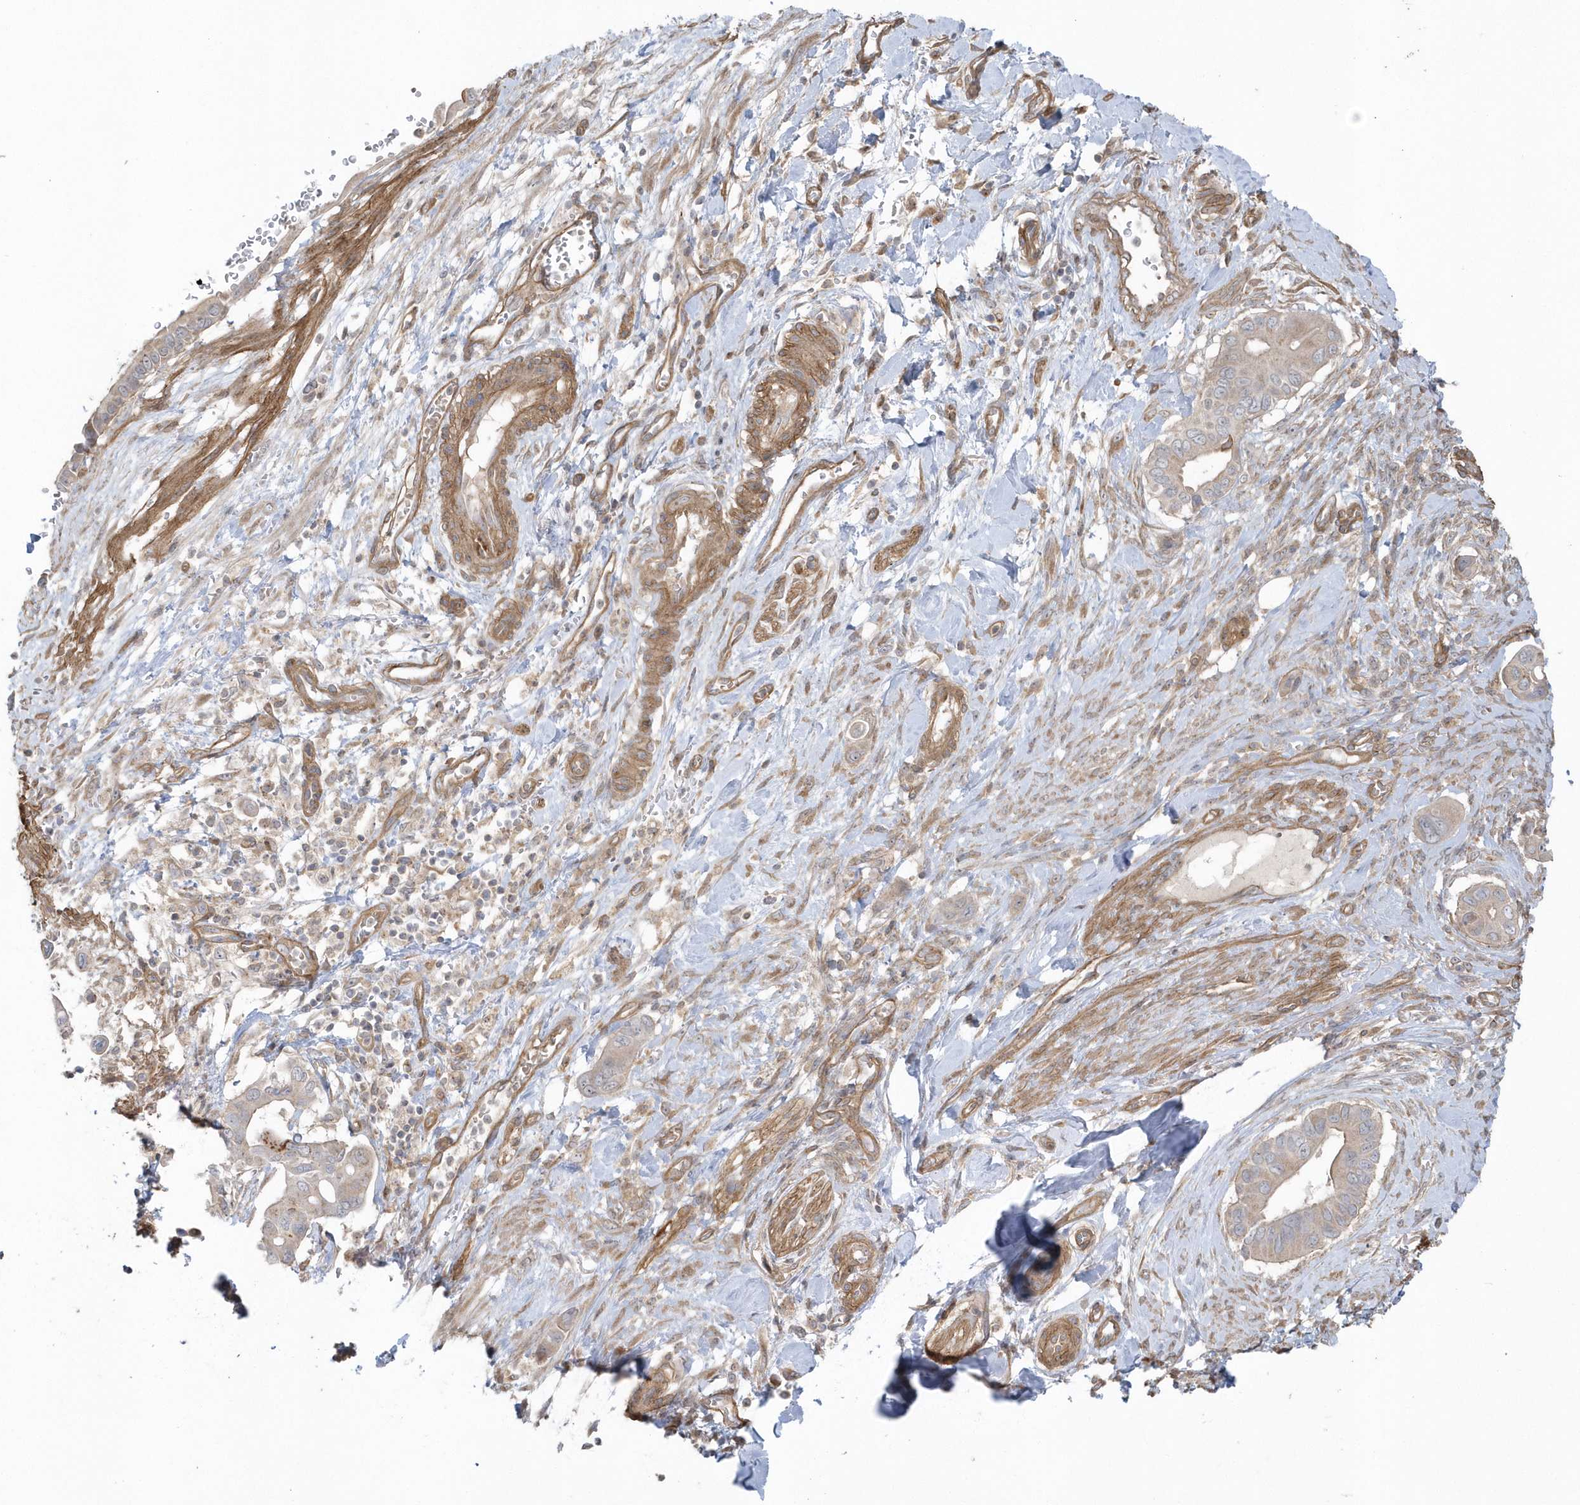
{"staining": {"intensity": "moderate", "quantity": "<25%", "location": "cytoplasmic/membranous"}, "tissue": "pancreatic cancer", "cell_type": "Tumor cells", "image_type": "cancer", "snomed": [{"axis": "morphology", "description": "Adenocarcinoma, NOS"}, {"axis": "topography", "description": "Pancreas"}], "caption": "Brown immunohistochemical staining in human pancreatic cancer demonstrates moderate cytoplasmic/membranous staining in about <25% of tumor cells.", "gene": "ACTR1A", "patient": {"sex": "male", "age": 68}}